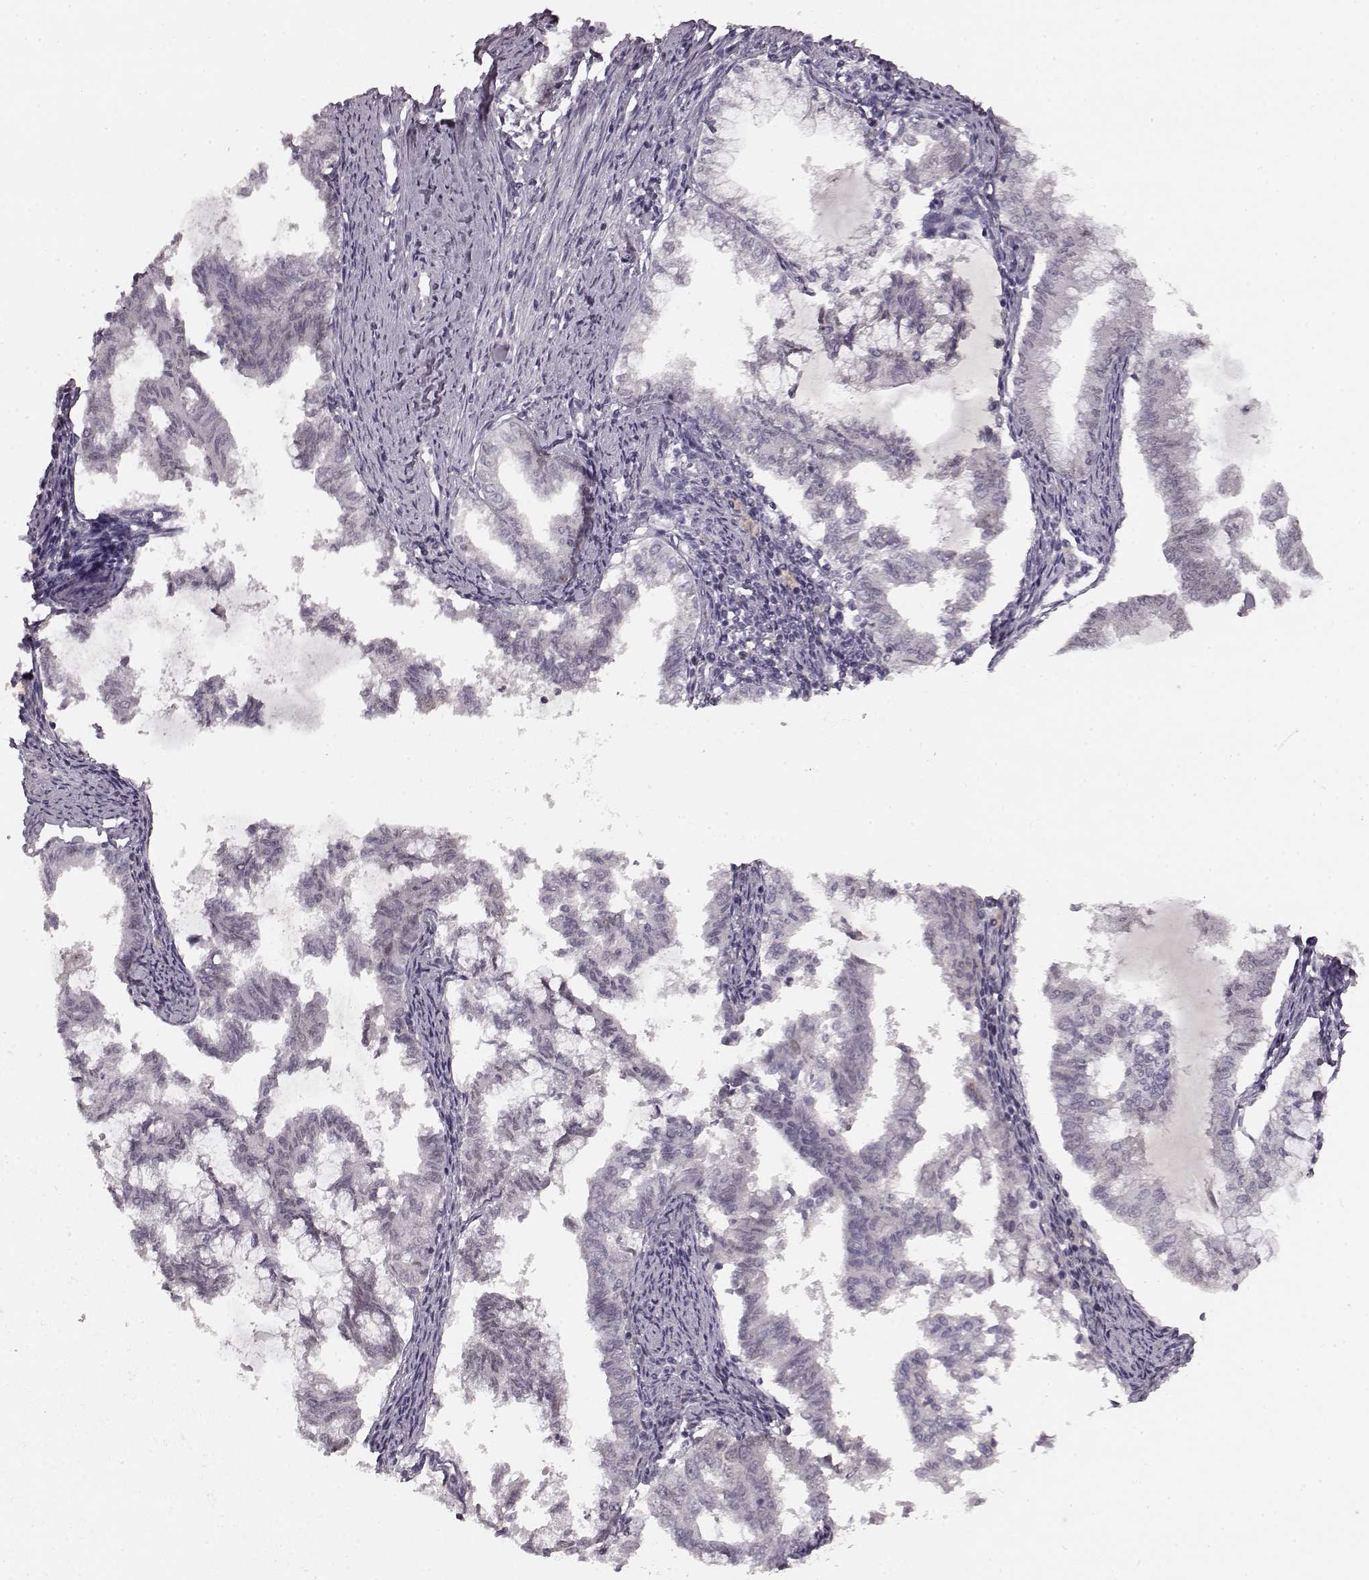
{"staining": {"intensity": "negative", "quantity": "none", "location": "none"}, "tissue": "endometrial cancer", "cell_type": "Tumor cells", "image_type": "cancer", "snomed": [{"axis": "morphology", "description": "Adenocarcinoma, NOS"}, {"axis": "topography", "description": "Endometrium"}], "caption": "This is a histopathology image of immunohistochemistry staining of endometrial cancer (adenocarcinoma), which shows no expression in tumor cells.", "gene": "DCAF12", "patient": {"sex": "female", "age": 79}}